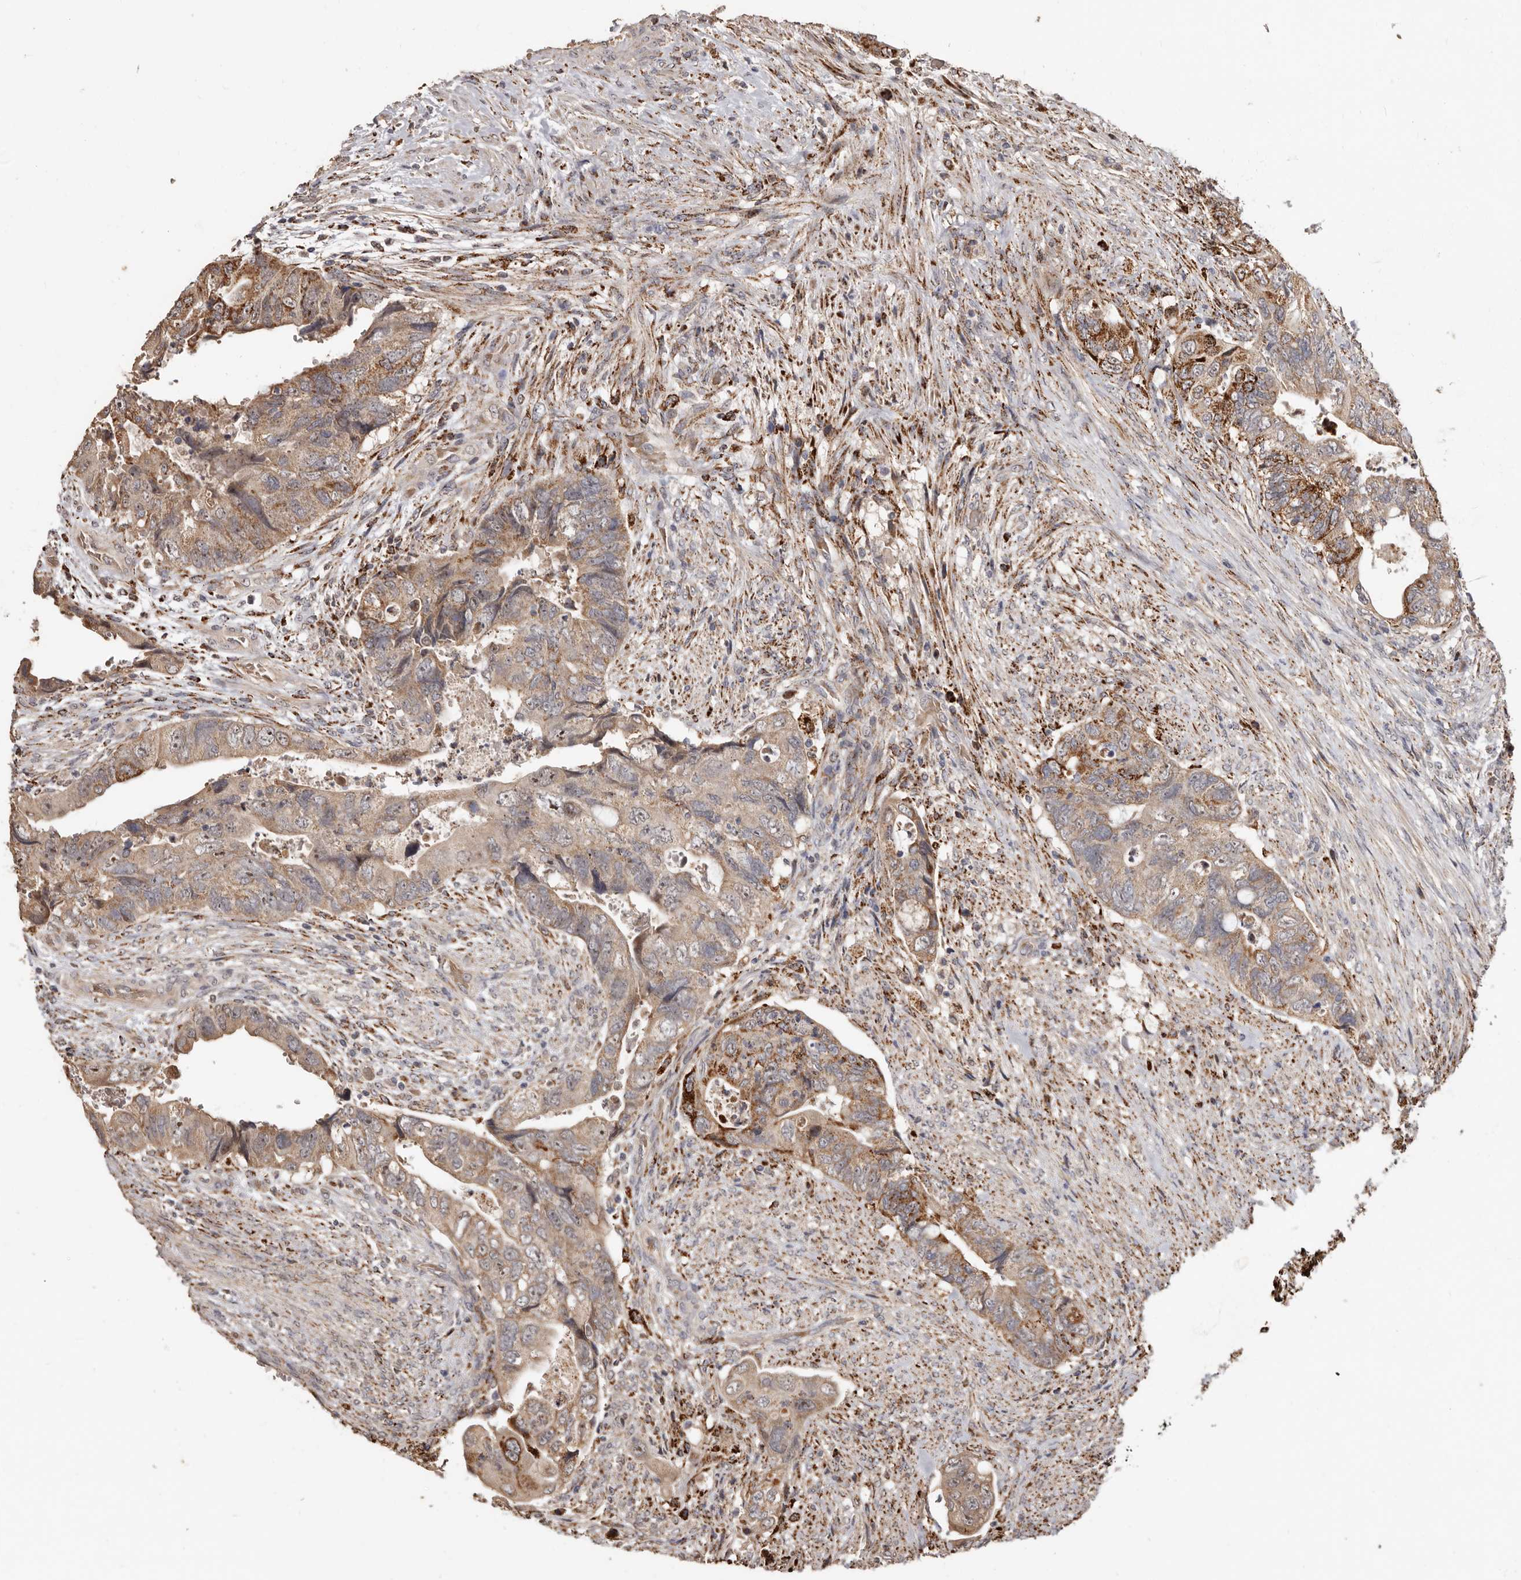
{"staining": {"intensity": "moderate", "quantity": "25%-75%", "location": "cytoplasmic/membranous"}, "tissue": "colorectal cancer", "cell_type": "Tumor cells", "image_type": "cancer", "snomed": [{"axis": "morphology", "description": "Adenocarcinoma, NOS"}, {"axis": "topography", "description": "Rectum"}], "caption": "A micrograph showing moderate cytoplasmic/membranous staining in approximately 25%-75% of tumor cells in adenocarcinoma (colorectal), as visualized by brown immunohistochemical staining.", "gene": "AKAP7", "patient": {"sex": "male", "age": 63}}